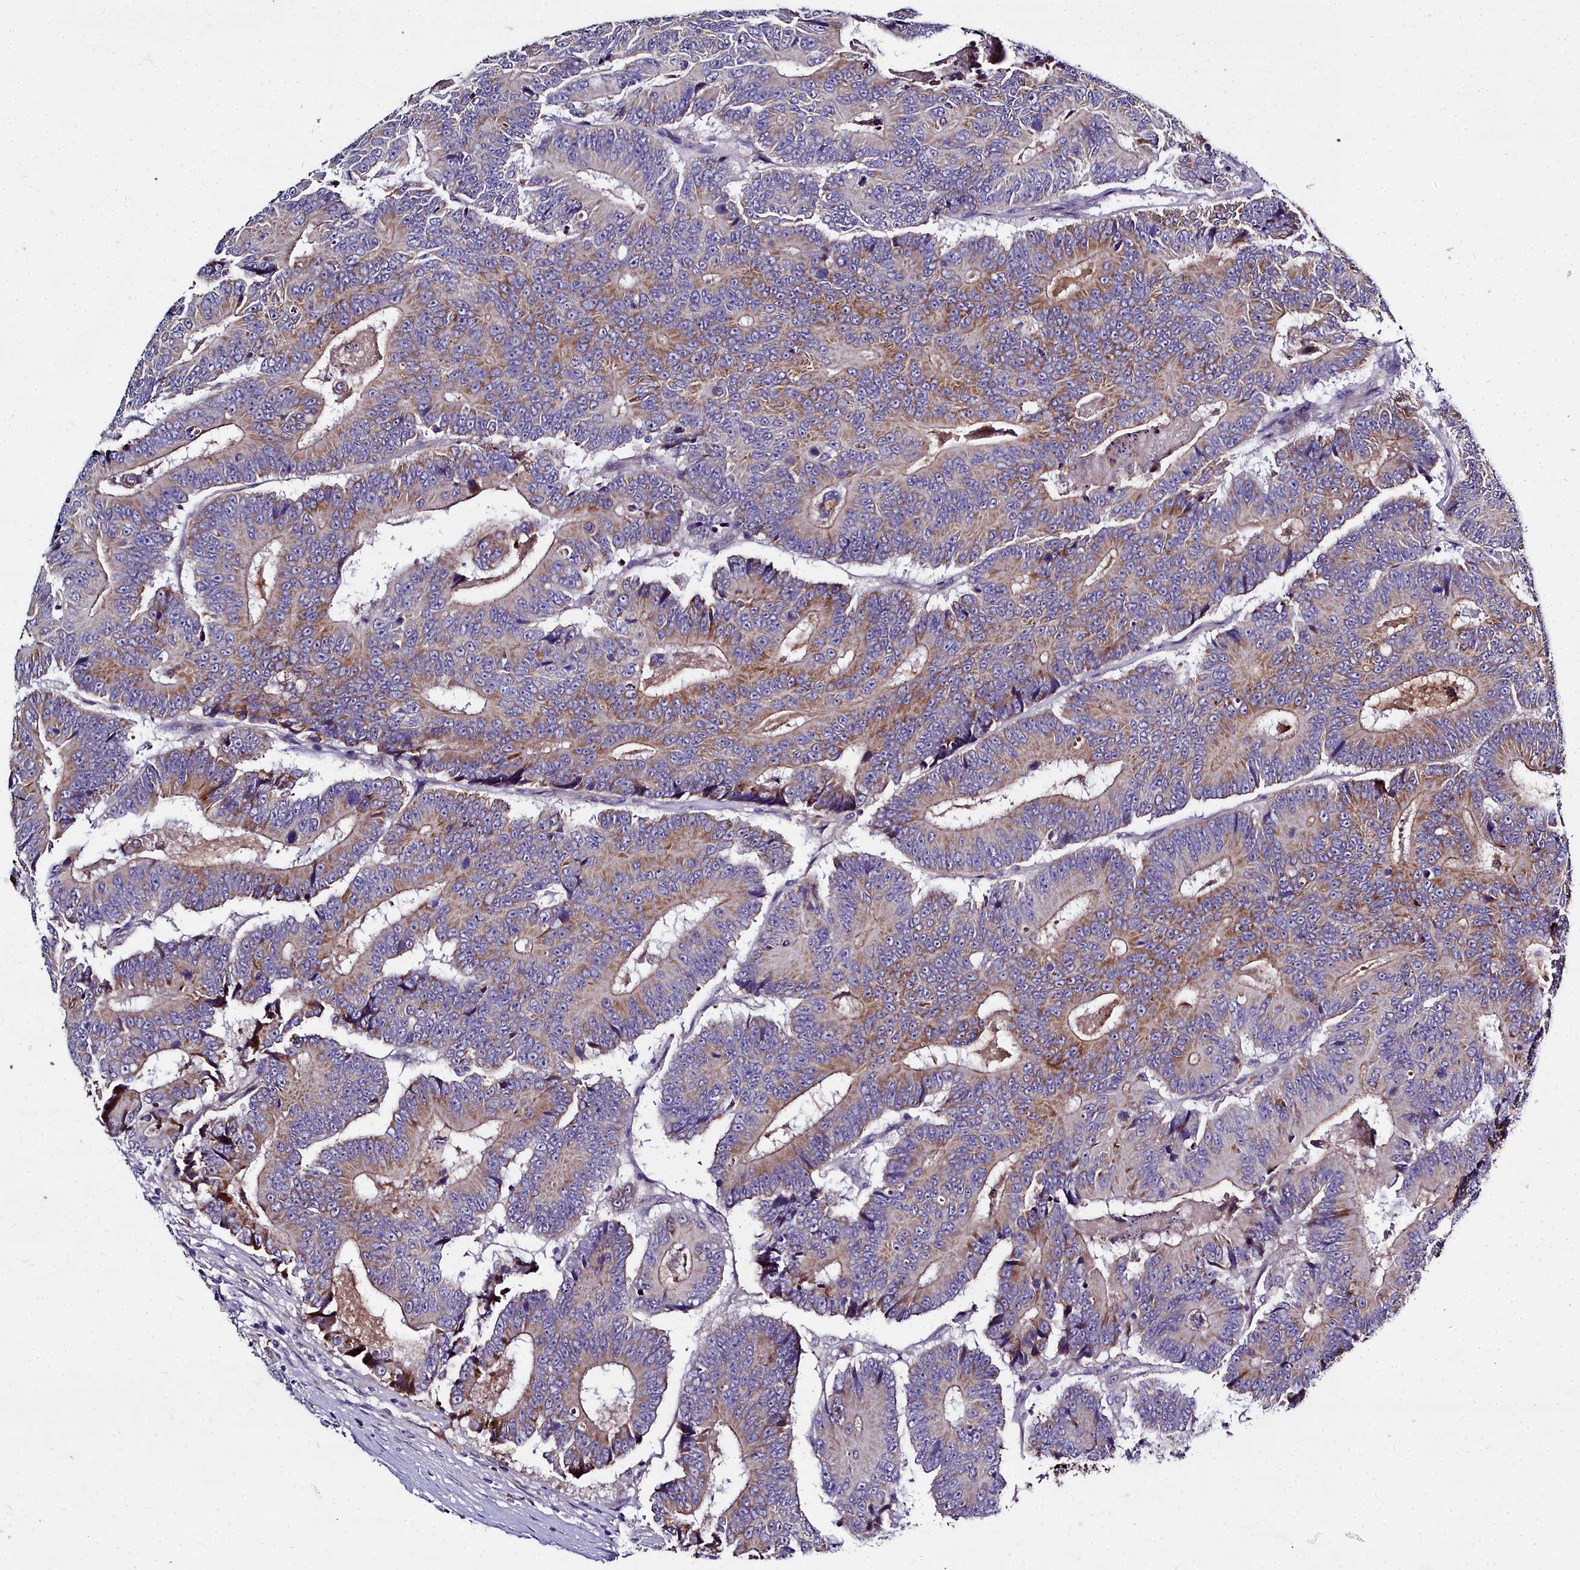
{"staining": {"intensity": "moderate", "quantity": "25%-75%", "location": "cytoplasmic/membranous"}, "tissue": "colorectal cancer", "cell_type": "Tumor cells", "image_type": "cancer", "snomed": [{"axis": "morphology", "description": "Adenocarcinoma, NOS"}, {"axis": "topography", "description": "Colon"}], "caption": "Brown immunohistochemical staining in colorectal cancer (adenocarcinoma) reveals moderate cytoplasmic/membranous positivity in approximately 25%-75% of tumor cells. The staining is performed using DAB brown chromogen to label protein expression. The nuclei are counter-stained blue using hematoxylin.", "gene": "NT5M", "patient": {"sex": "male", "age": 83}}